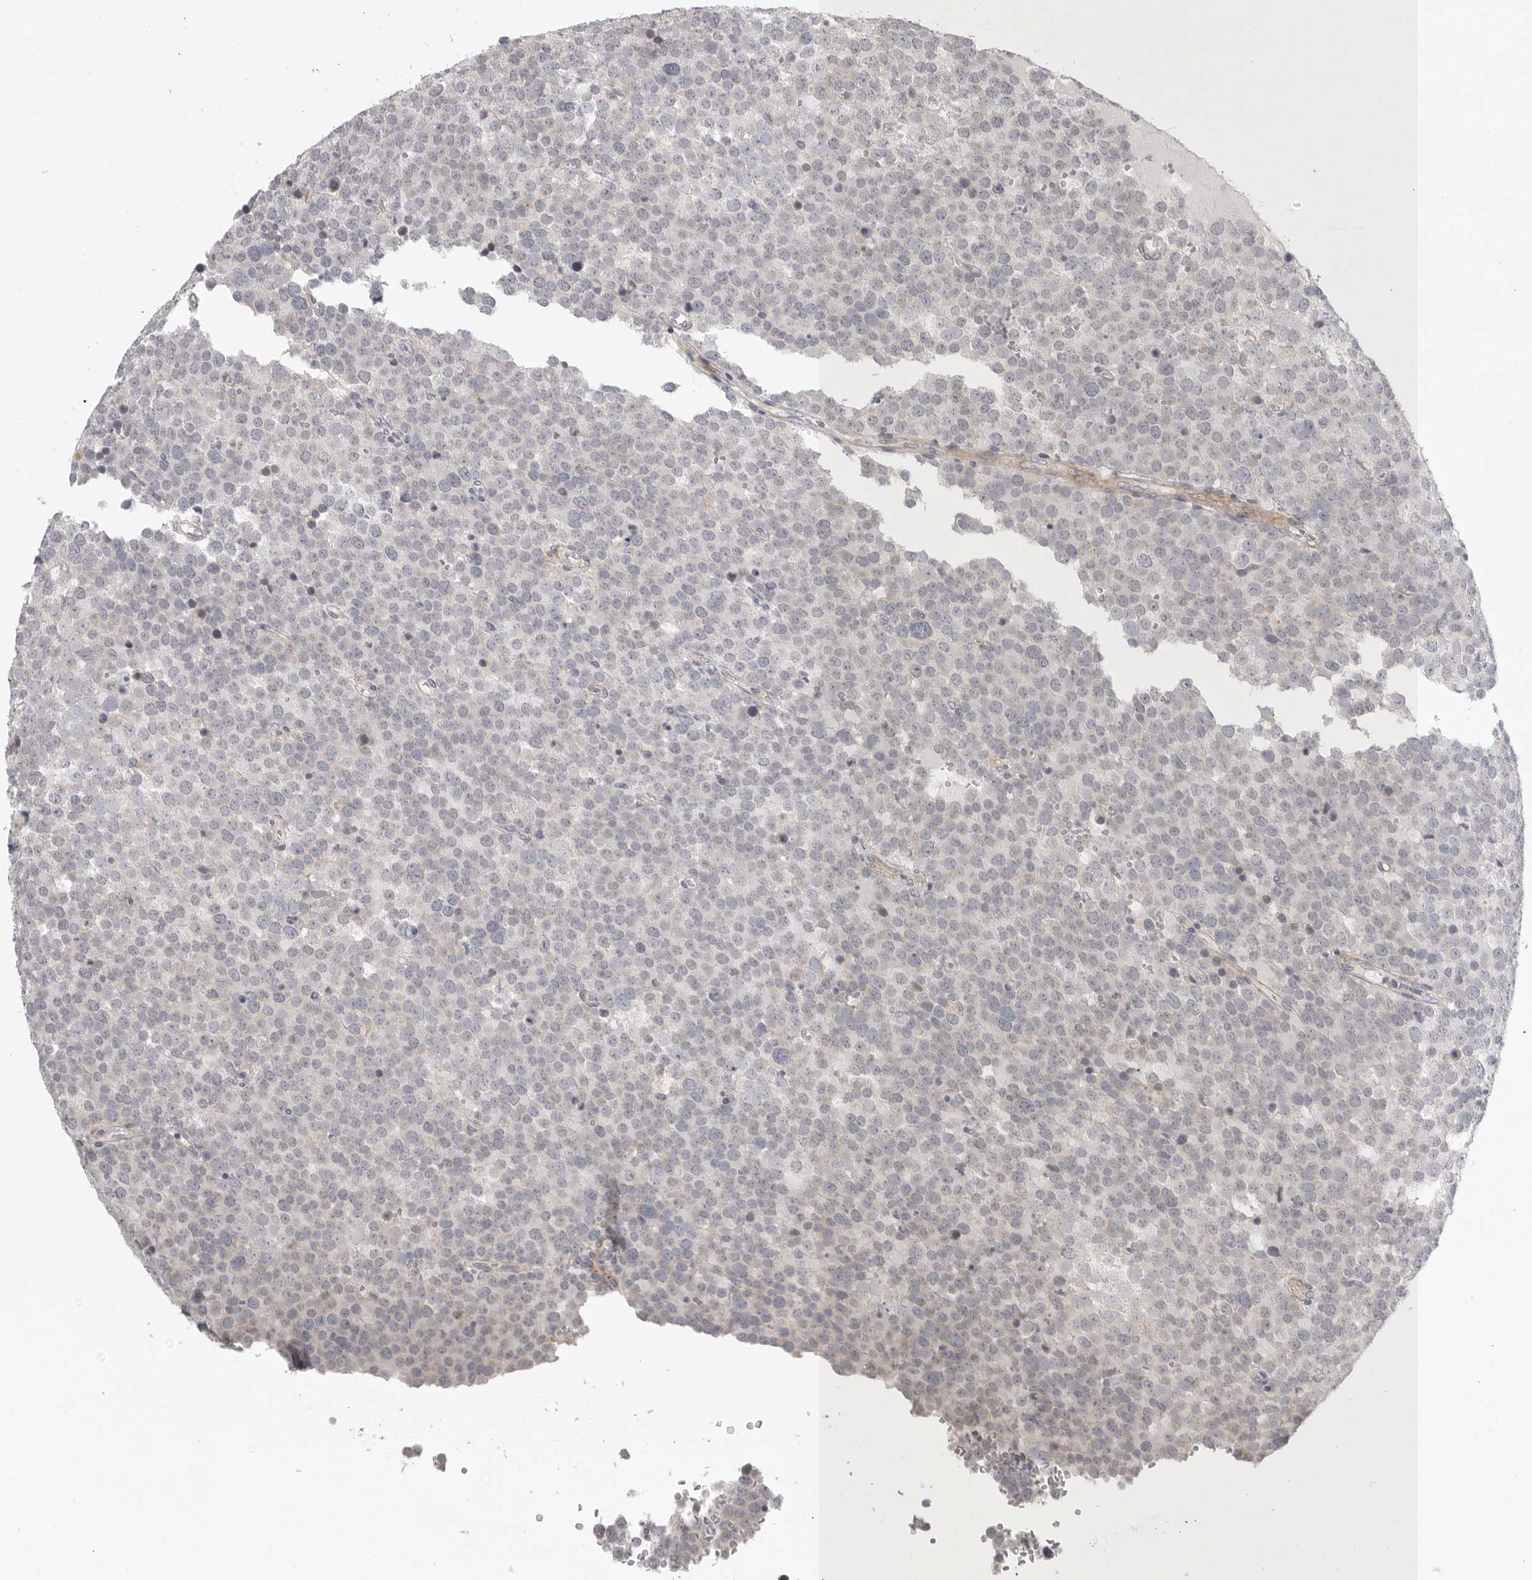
{"staining": {"intensity": "negative", "quantity": "none", "location": "none"}, "tissue": "testis cancer", "cell_type": "Tumor cells", "image_type": "cancer", "snomed": [{"axis": "morphology", "description": "Seminoma, NOS"}, {"axis": "topography", "description": "Testis"}], "caption": "There is no significant expression in tumor cells of testis cancer (seminoma).", "gene": "STAB2", "patient": {"sex": "male", "age": 71}}